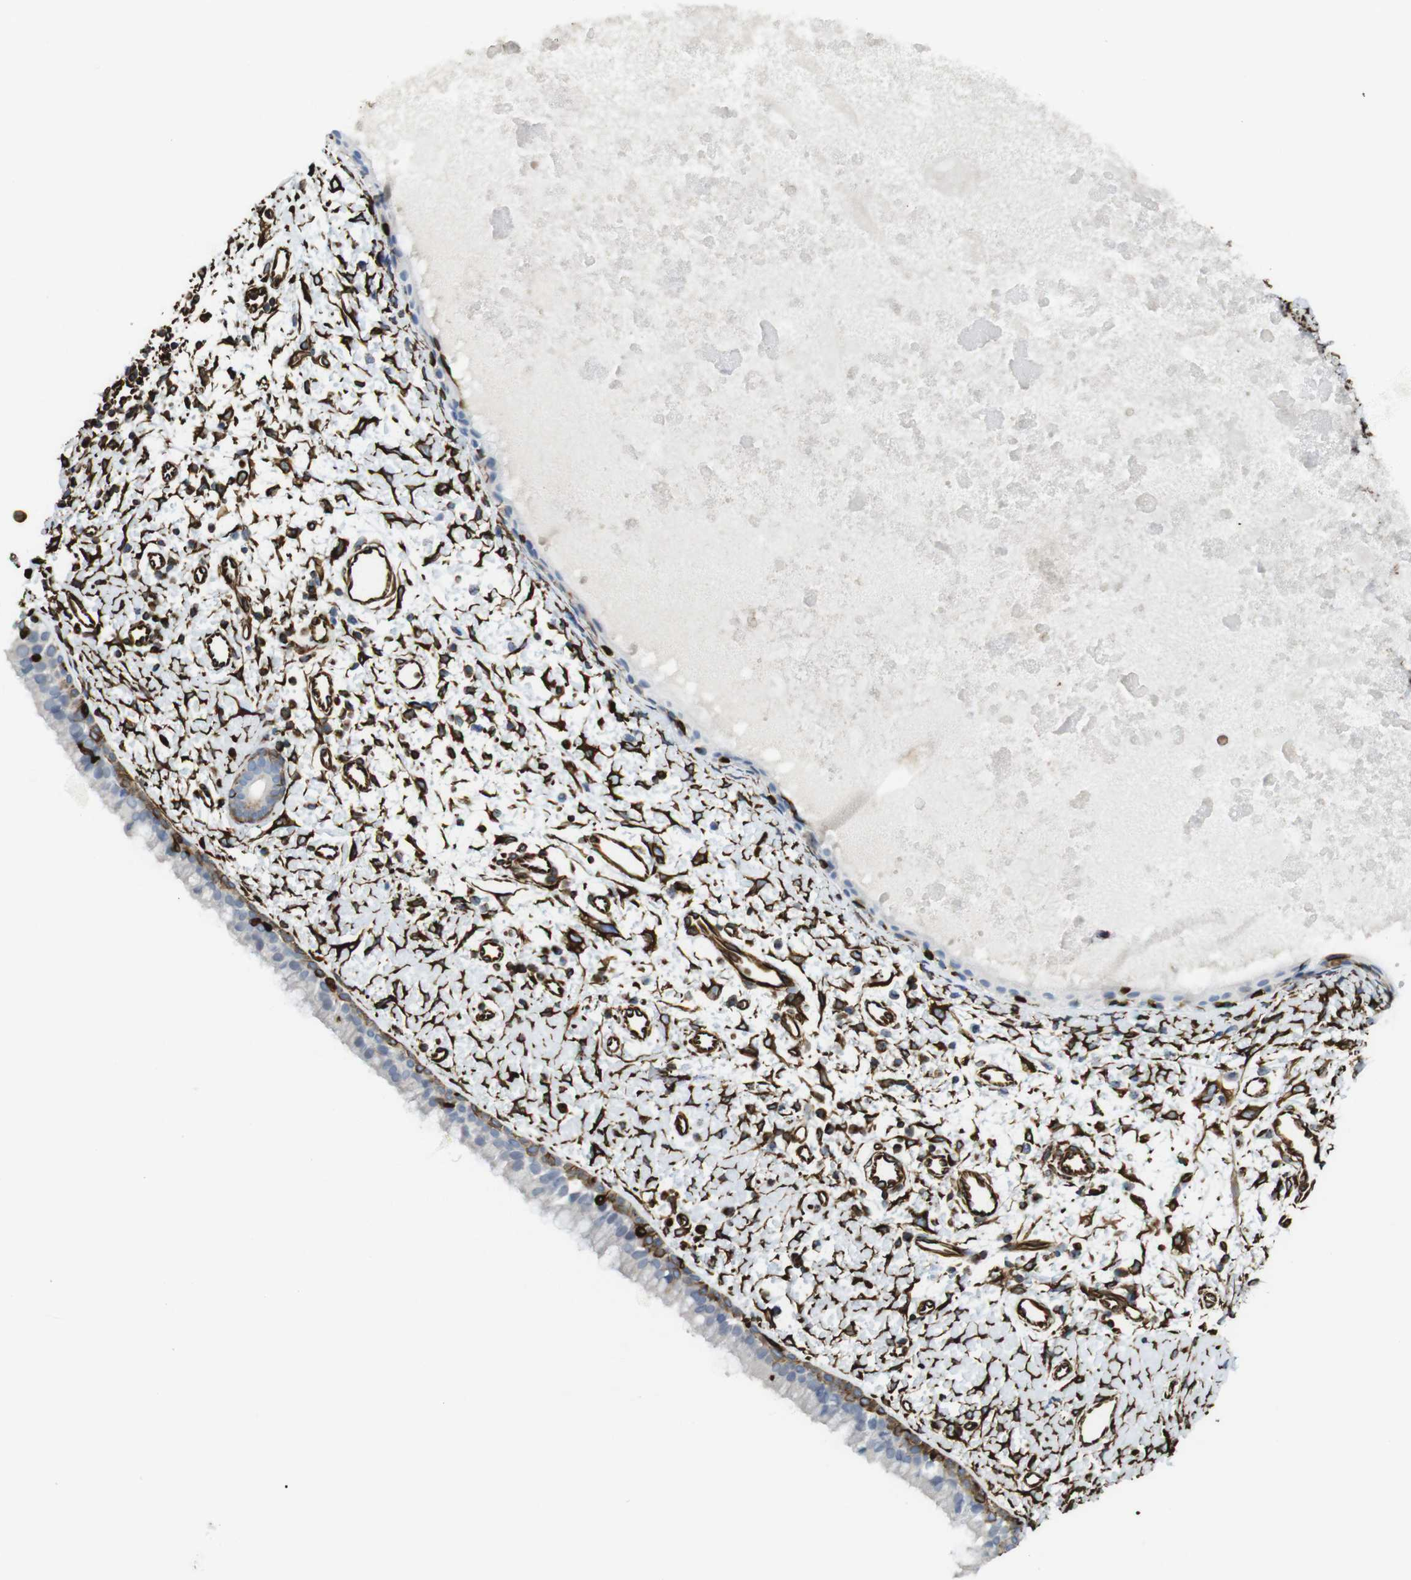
{"staining": {"intensity": "moderate", "quantity": "25%-75%", "location": "cytoplasmic/membranous"}, "tissue": "nasopharynx", "cell_type": "Respiratory epithelial cells", "image_type": "normal", "snomed": [{"axis": "morphology", "description": "Normal tissue, NOS"}, {"axis": "topography", "description": "Nasopharynx"}], "caption": "About 25%-75% of respiratory epithelial cells in unremarkable nasopharynx display moderate cytoplasmic/membranous protein staining as visualized by brown immunohistochemical staining.", "gene": "RALGPS1", "patient": {"sex": "male", "age": 22}}